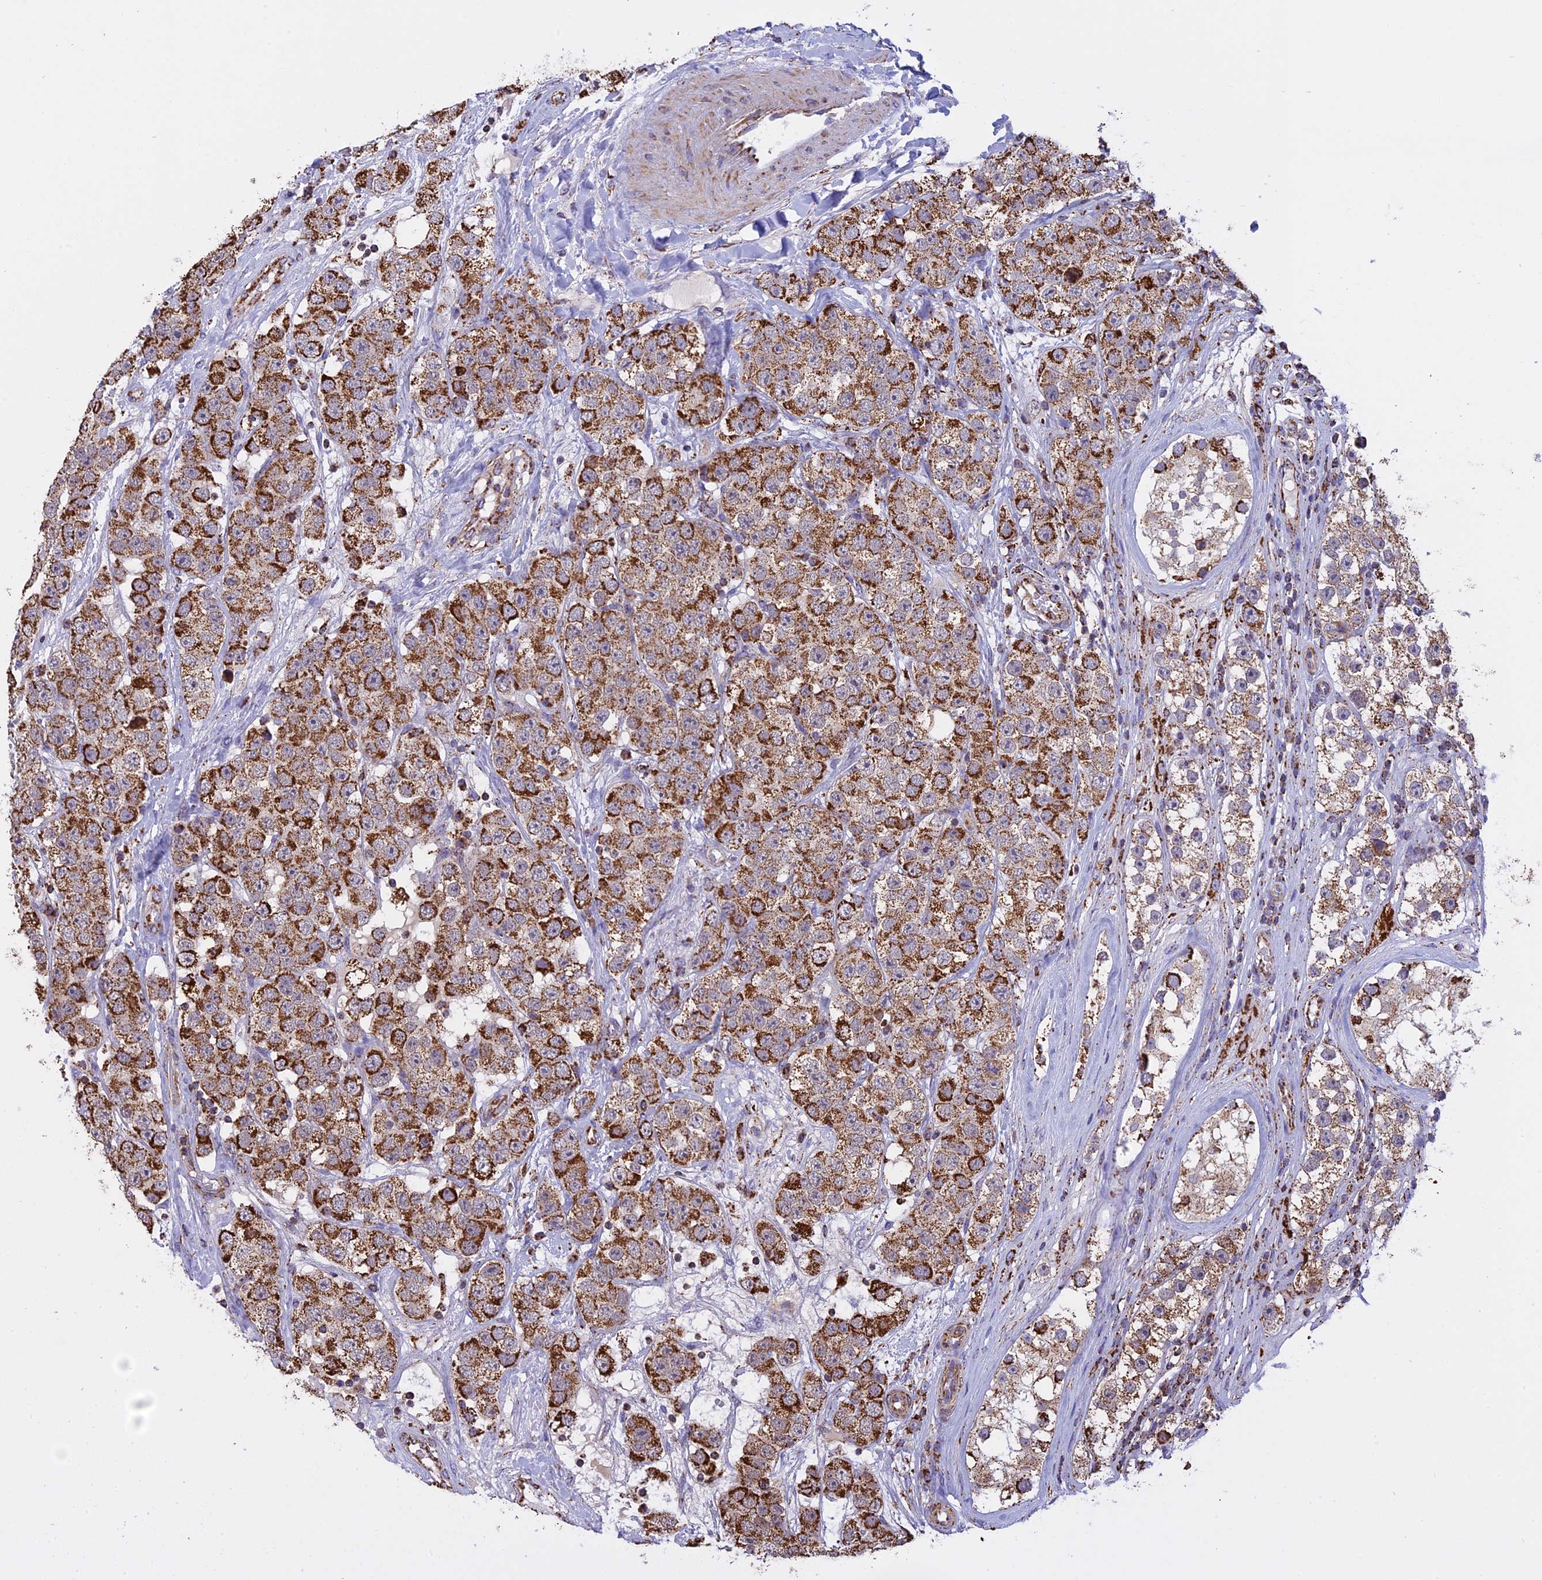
{"staining": {"intensity": "strong", "quantity": "25%-75%", "location": "cytoplasmic/membranous"}, "tissue": "testis cancer", "cell_type": "Tumor cells", "image_type": "cancer", "snomed": [{"axis": "morphology", "description": "Seminoma, NOS"}, {"axis": "topography", "description": "Testis"}], "caption": "The image demonstrates staining of seminoma (testis), revealing strong cytoplasmic/membranous protein positivity (brown color) within tumor cells.", "gene": "KCNG1", "patient": {"sex": "male", "age": 28}}